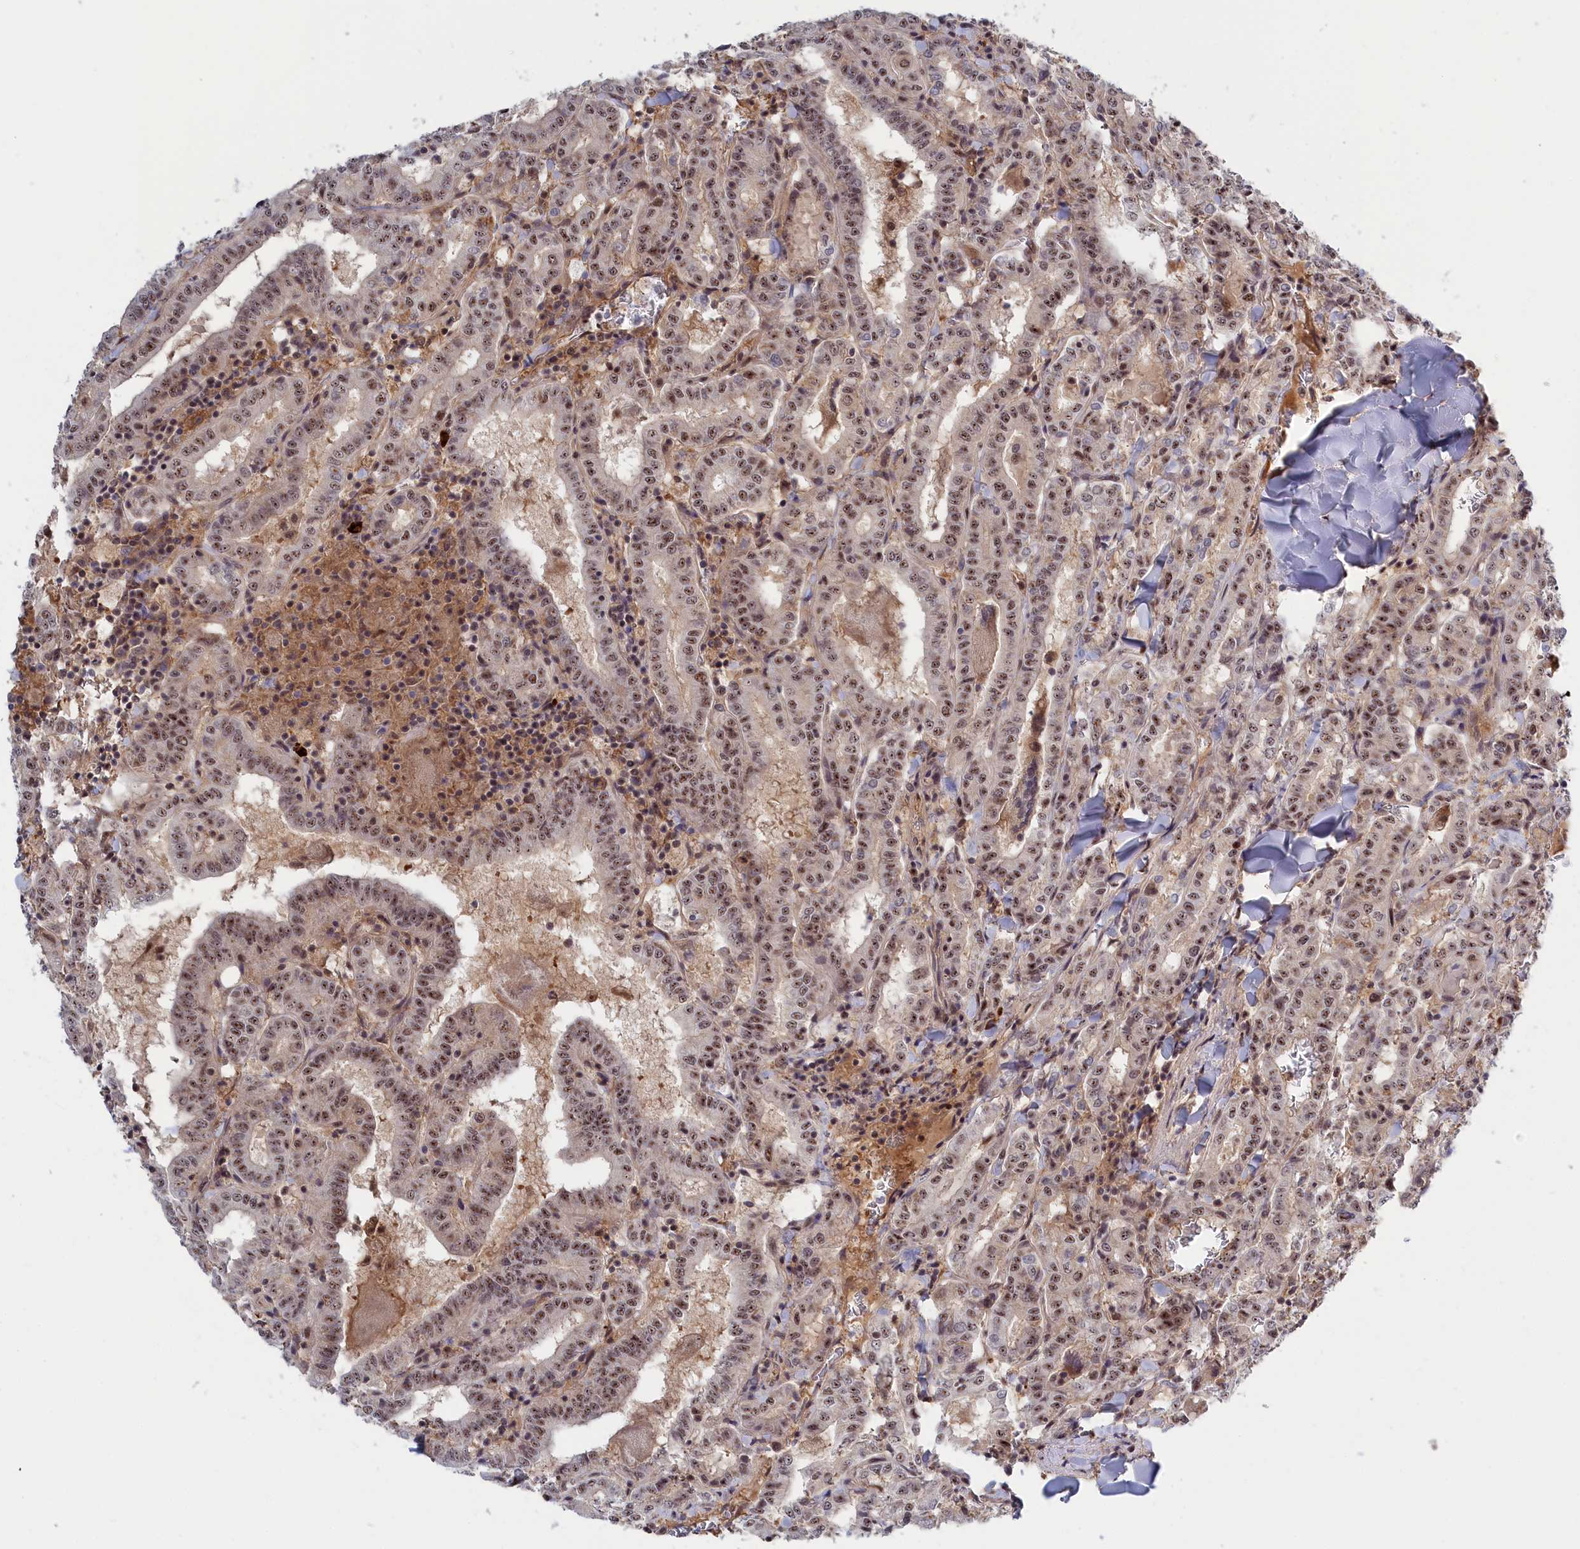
{"staining": {"intensity": "moderate", "quantity": ">75%", "location": "nuclear"}, "tissue": "thyroid cancer", "cell_type": "Tumor cells", "image_type": "cancer", "snomed": [{"axis": "morphology", "description": "Papillary adenocarcinoma, NOS"}, {"axis": "topography", "description": "Thyroid gland"}], "caption": "IHC histopathology image of thyroid cancer stained for a protein (brown), which reveals medium levels of moderate nuclear expression in about >75% of tumor cells.", "gene": "TAB1", "patient": {"sex": "female", "age": 72}}